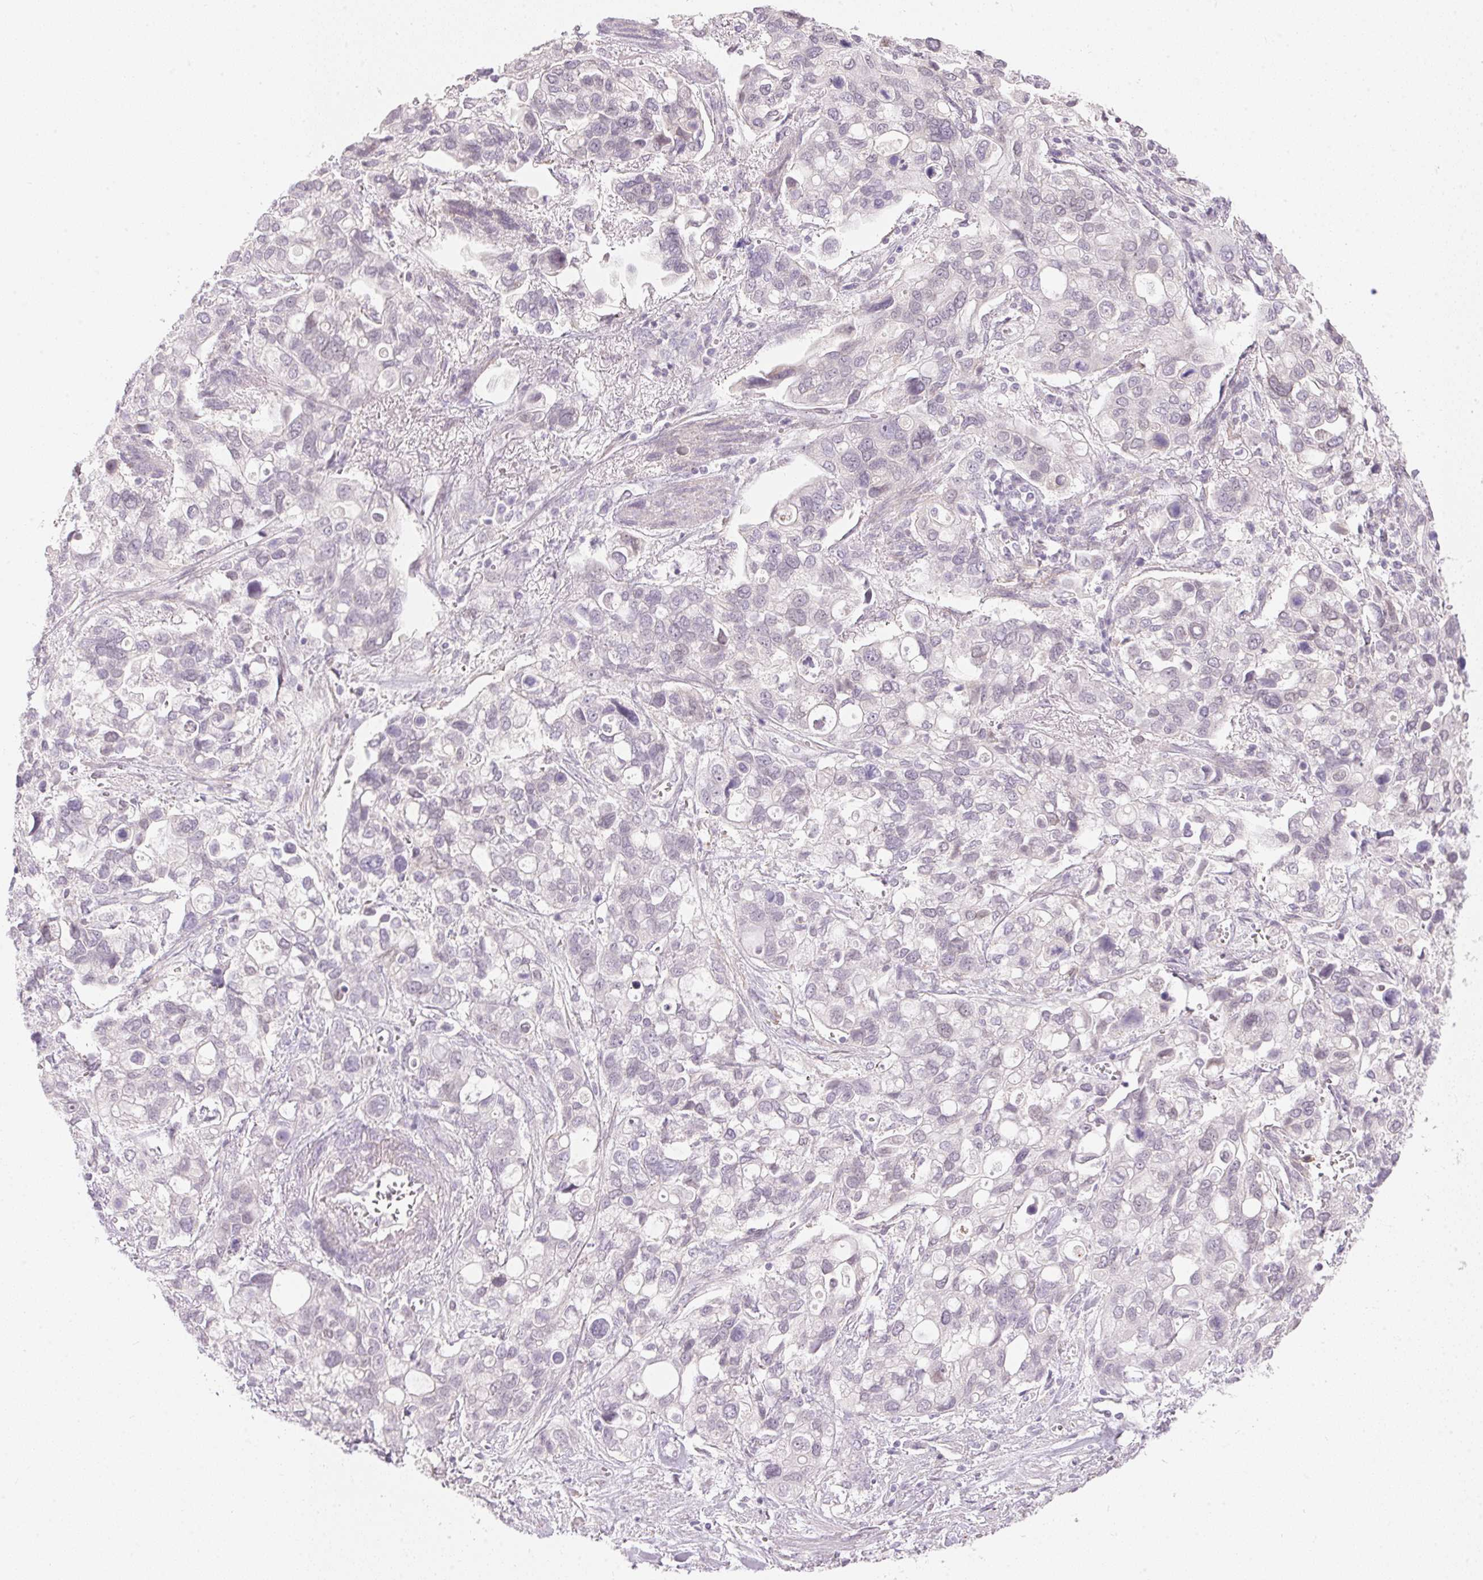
{"staining": {"intensity": "negative", "quantity": "none", "location": "none"}, "tissue": "stomach cancer", "cell_type": "Tumor cells", "image_type": "cancer", "snomed": [{"axis": "morphology", "description": "Adenocarcinoma, NOS"}, {"axis": "topography", "description": "Stomach, upper"}], "caption": "DAB (3,3'-diaminobenzidine) immunohistochemical staining of human adenocarcinoma (stomach) displays no significant staining in tumor cells.", "gene": "GDAP1L1", "patient": {"sex": "female", "age": 81}}